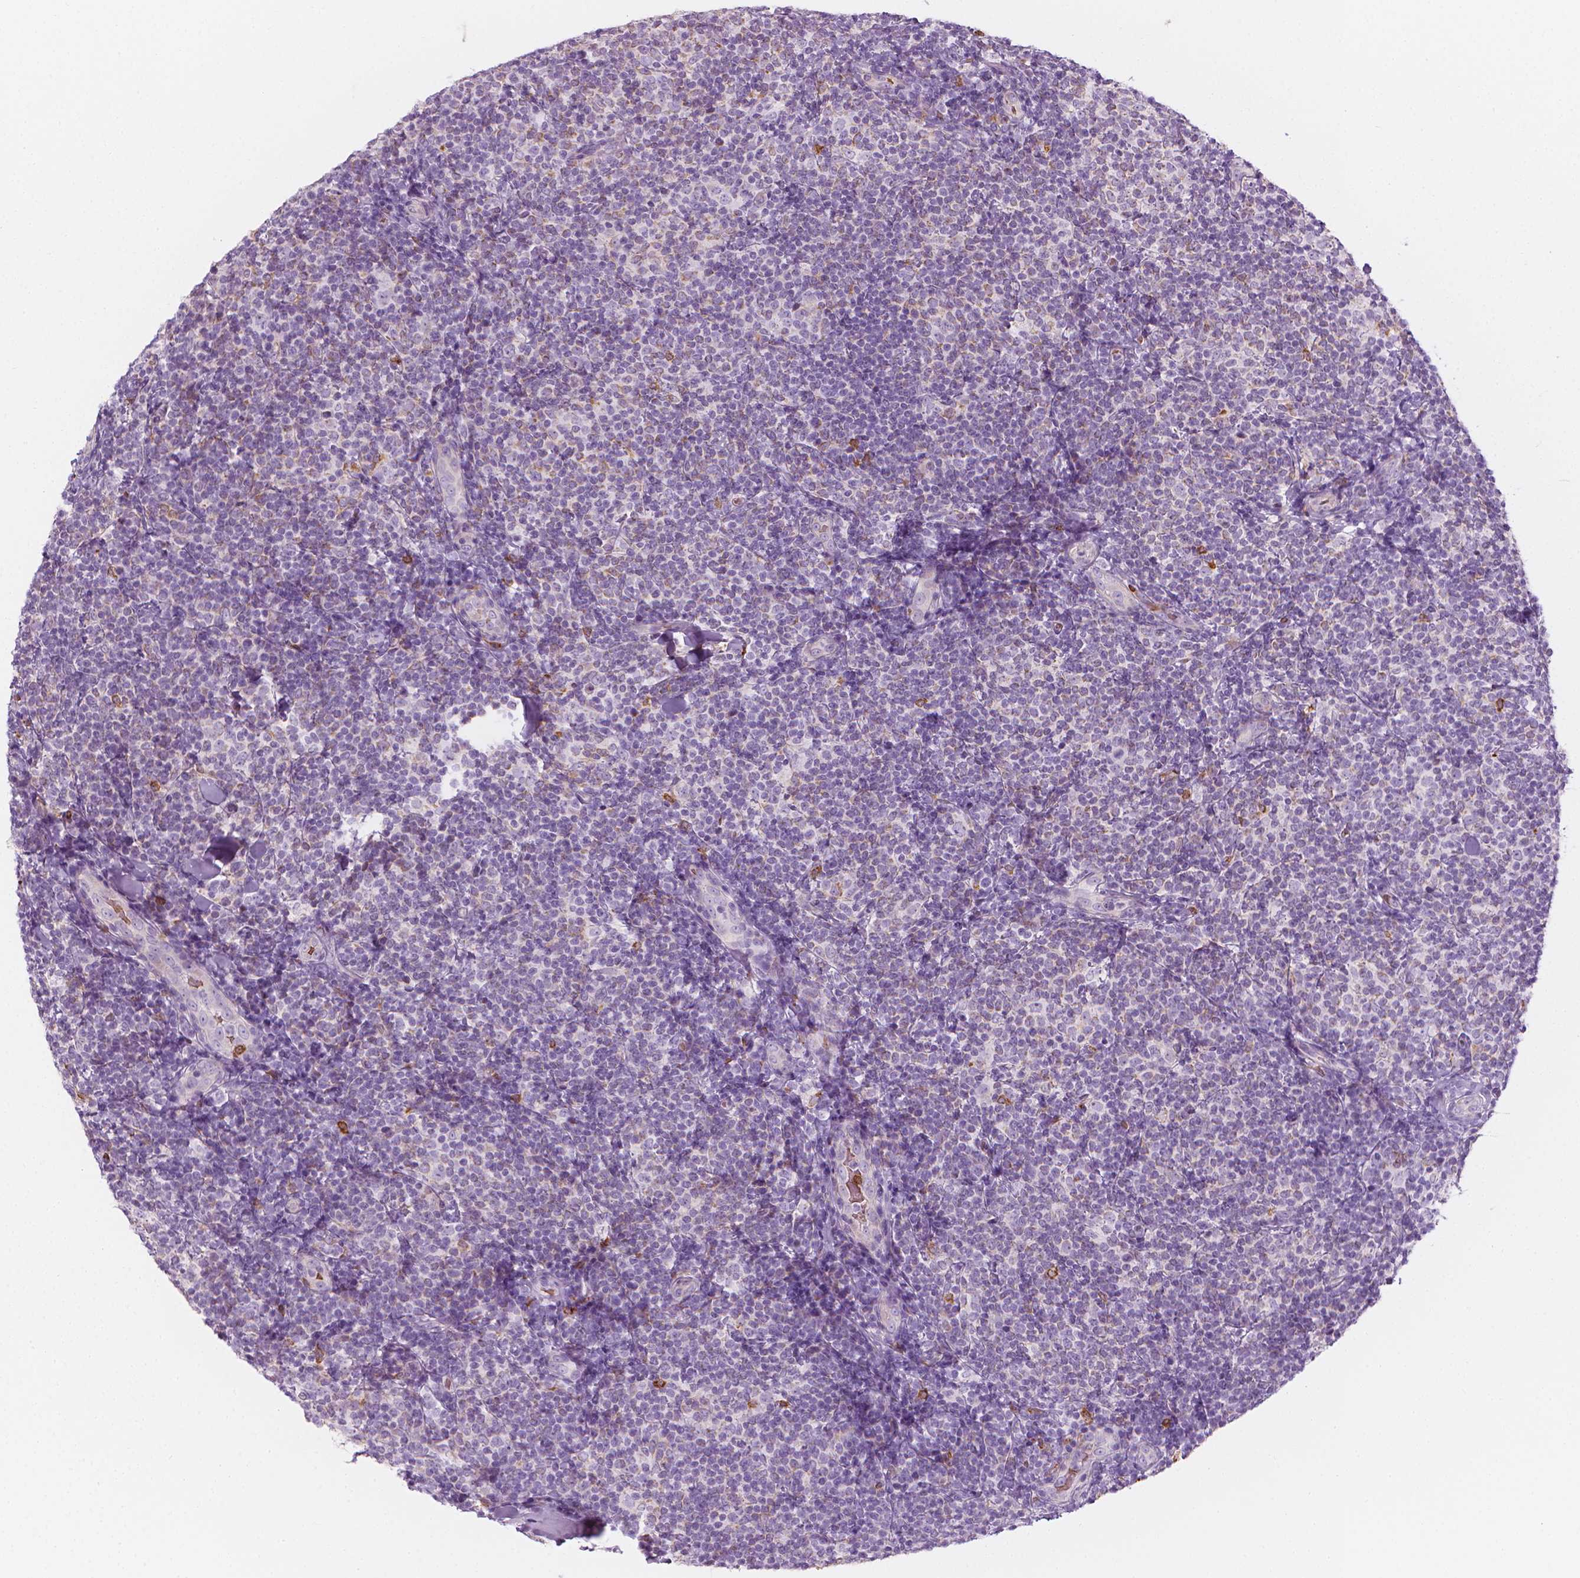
{"staining": {"intensity": "negative", "quantity": "none", "location": "none"}, "tissue": "lymphoma", "cell_type": "Tumor cells", "image_type": "cancer", "snomed": [{"axis": "morphology", "description": "Malignant lymphoma, non-Hodgkin's type, Low grade"}, {"axis": "topography", "description": "Lymph node"}], "caption": "This is an IHC image of human lymphoma. There is no positivity in tumor cells.", "gene": "CES1", "patient": {"sex": "female", "age": 56}}